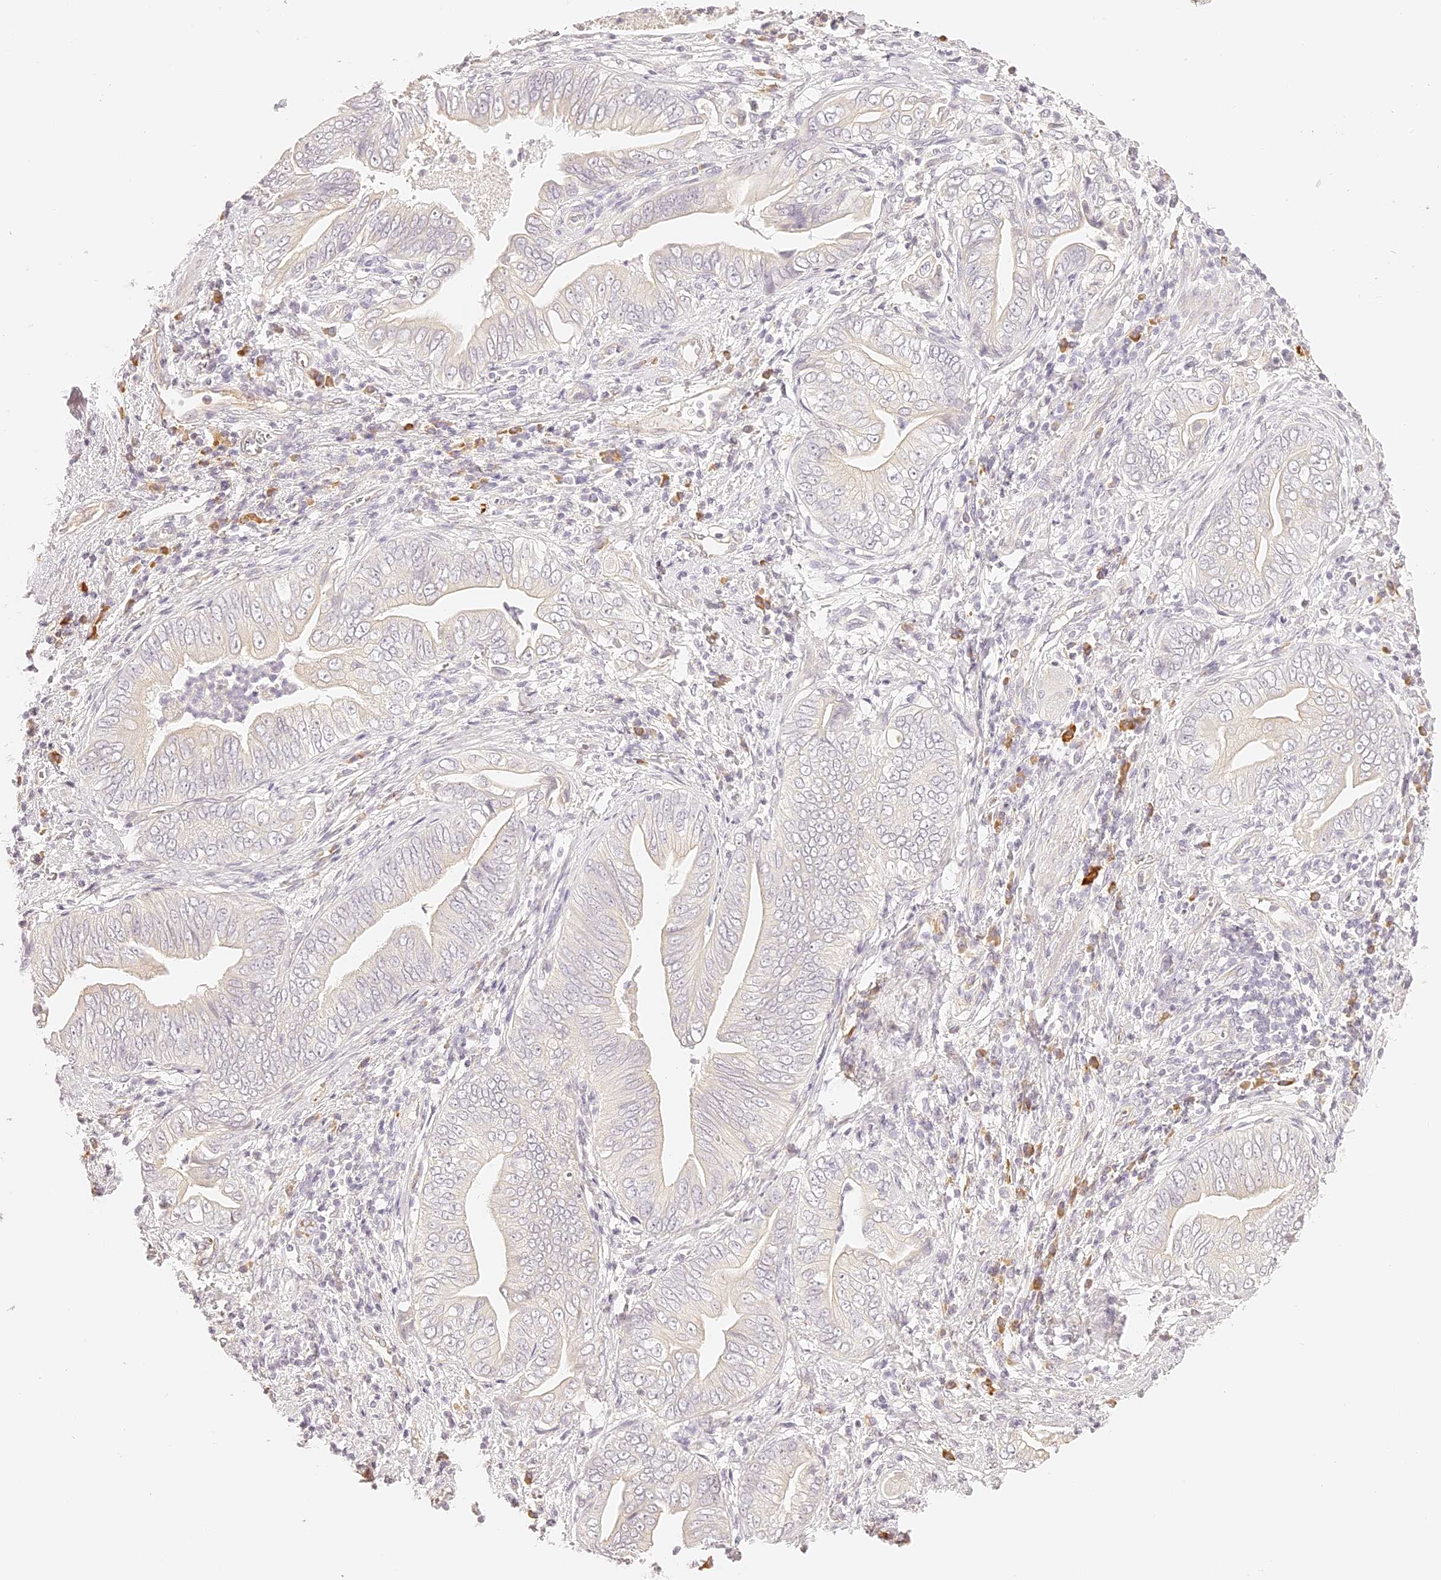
{"staining": {"intensity": "negative", "quantity": "none", "location": "none"}, "tissue": "pancreatic cancer", "cell_type": "Tumor cells", "image_type": "cancer", "snomed": [{"axis": "morphology", "description": "Adenocarcinoma, NOS"}, {"axis": "topography", "description": "Pancreas"}], "caption": "Pancreatic cancer was stained to show a protein in brown. There is no significant staining in tumor cells. The staining is performed using DAB brown chromogen with nuclei counter-stained in using hematoxylin.", "gene": "TRIM45", "patient": {"sex": "male", "age": 75}}